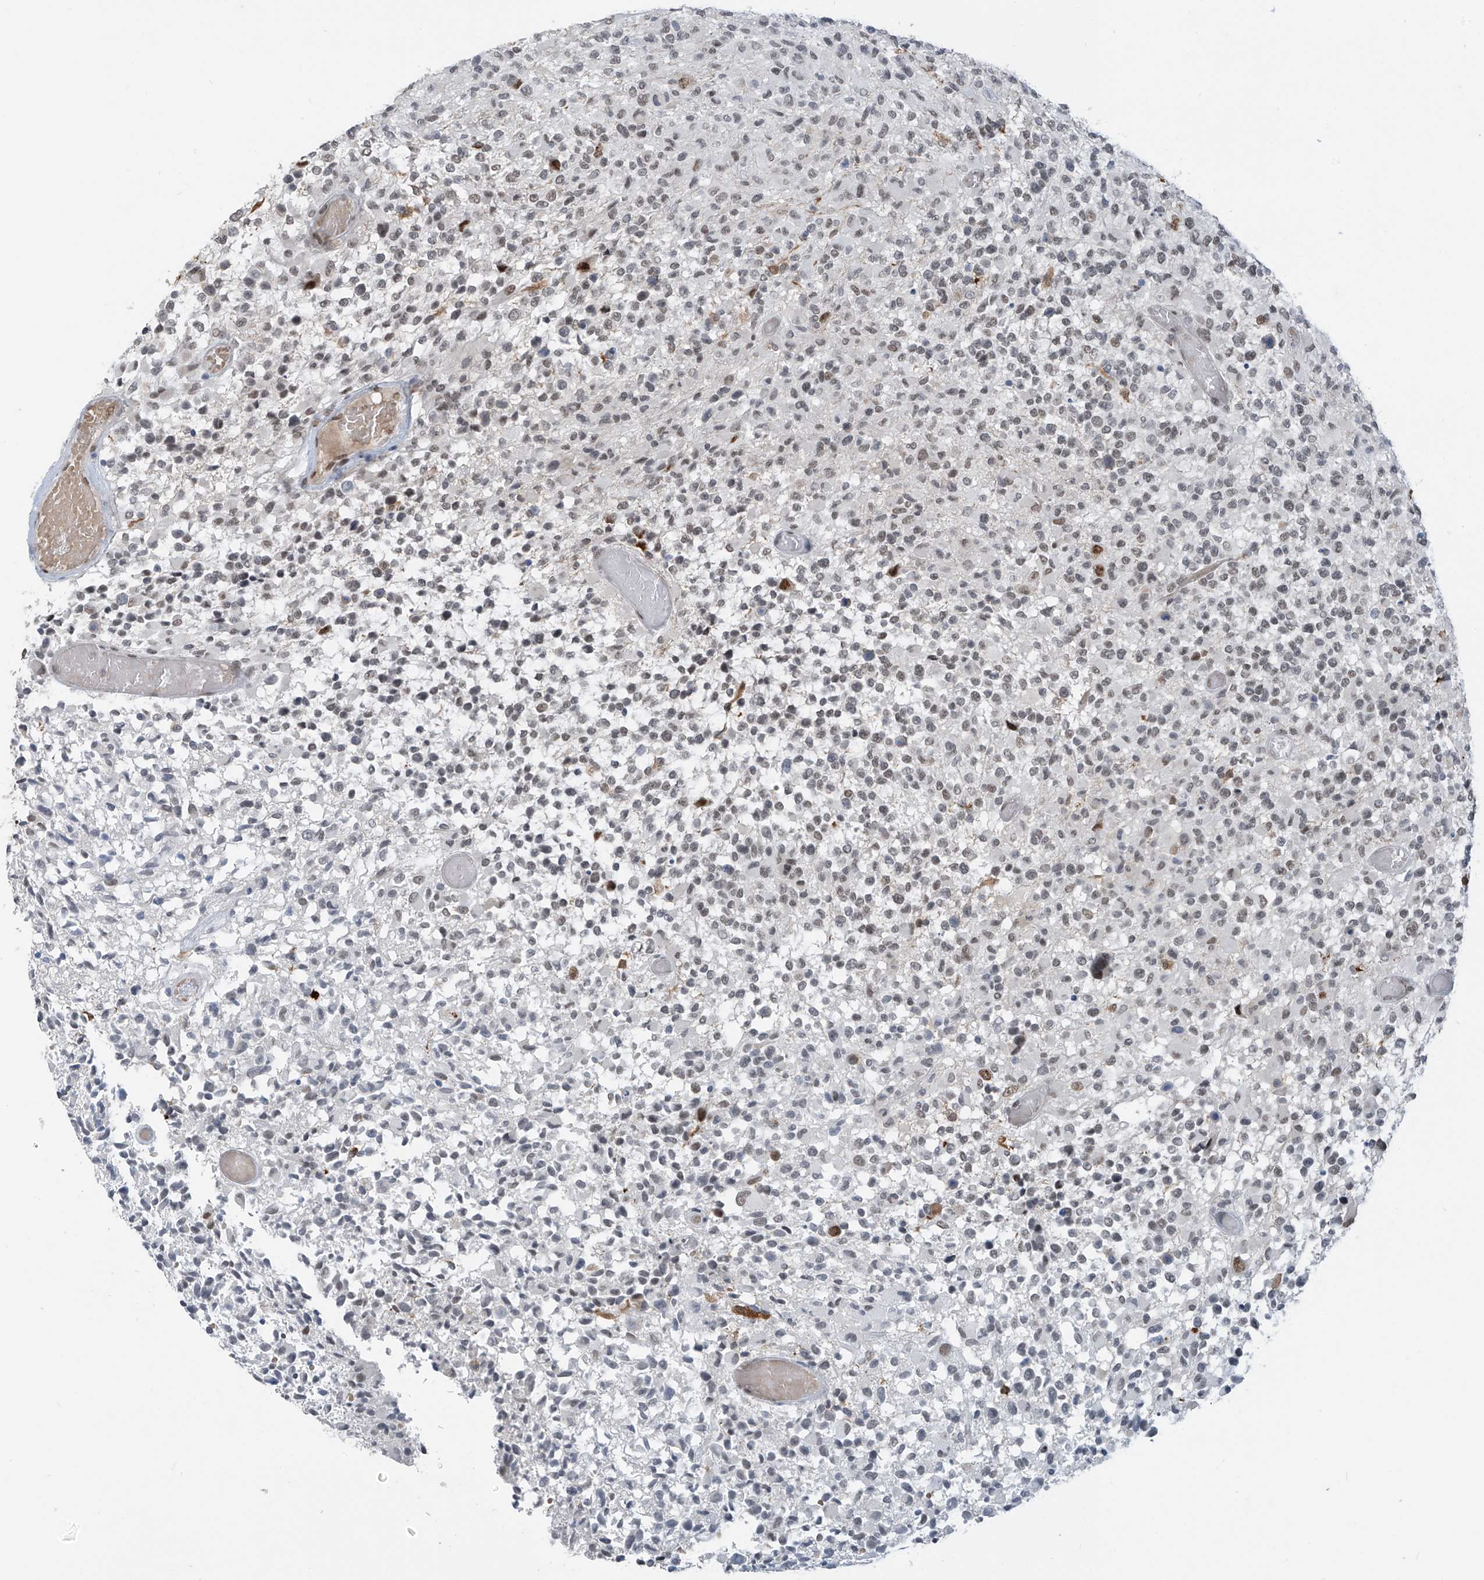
{"staining": {"intensity": "weak", "quantity": "25%-75%", "location": "nuclear"}, "tissue": "glioma", "cell_type": "Tumor cells", "image_type": "cancer", "snomed": [{"axis": "morphology", "description": "Glioma, malignant, High grade"}, {"axis": "morphology", "description": "Glioblastoma, NOS"}, {"axis": "topography", "description": "Brain"}], "caption": "Brown immunohistochemical staining in glioma shows weak nuclear positivity in about 25%-75% of tumor cells.", "gene": "MCM9", "patient": {"sex": "male", "age": 60}}